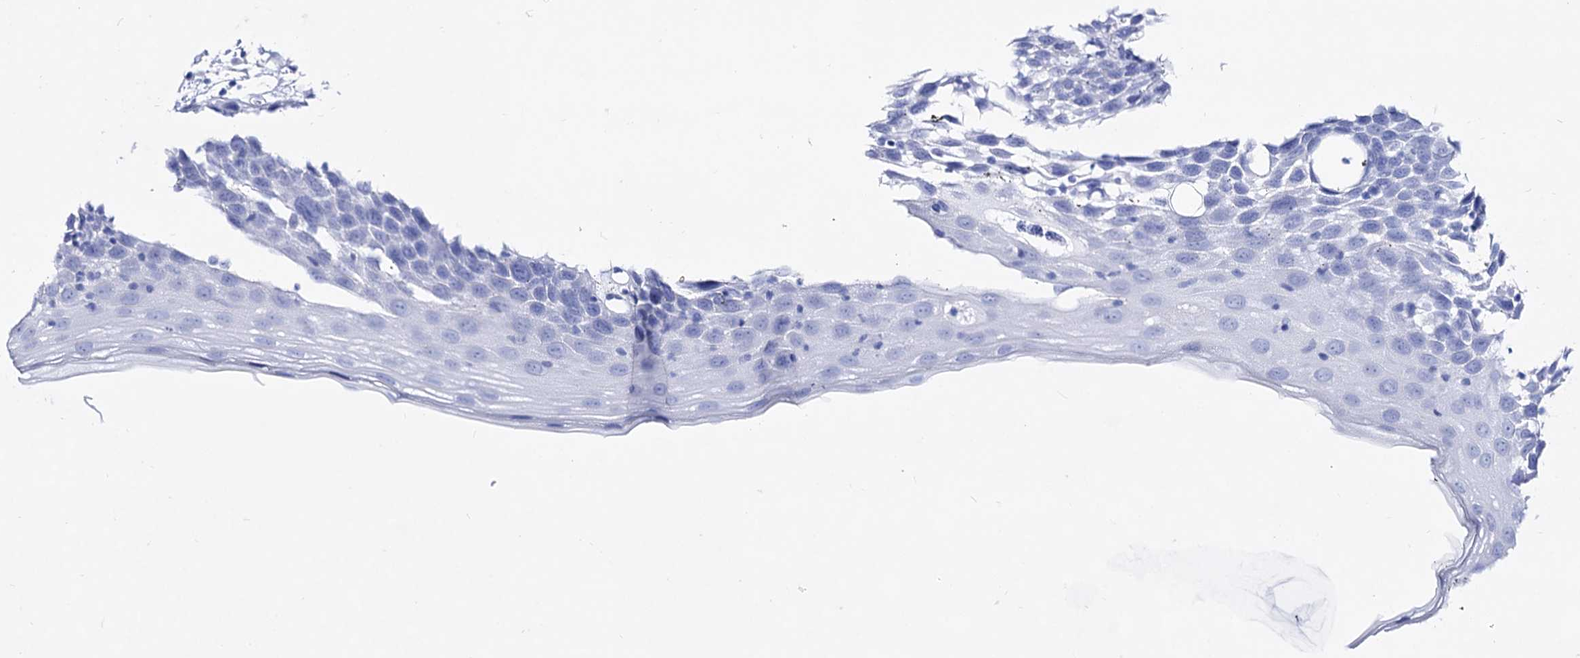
{"staining": {"intensity": "negative", "quantity": "none", "location": "none"}, "tissue": "oral mucosa", "cell_type": "Squamous epithelial cells", "image_type": "normal", "snomed": [{"axis": "morphology", "description": "Normal tissue, NOS"}, {"axis": "topography", "description": "Oral tissue"}], "caption": "High power microscopy photomicrograph of an immunohistochemistry (IHC) image of benign oral mucosa, revealing no significant staining in squamous epithelial cells.", "gene": "PLIN1", "patient": {"sex": "male", "age": 74}}